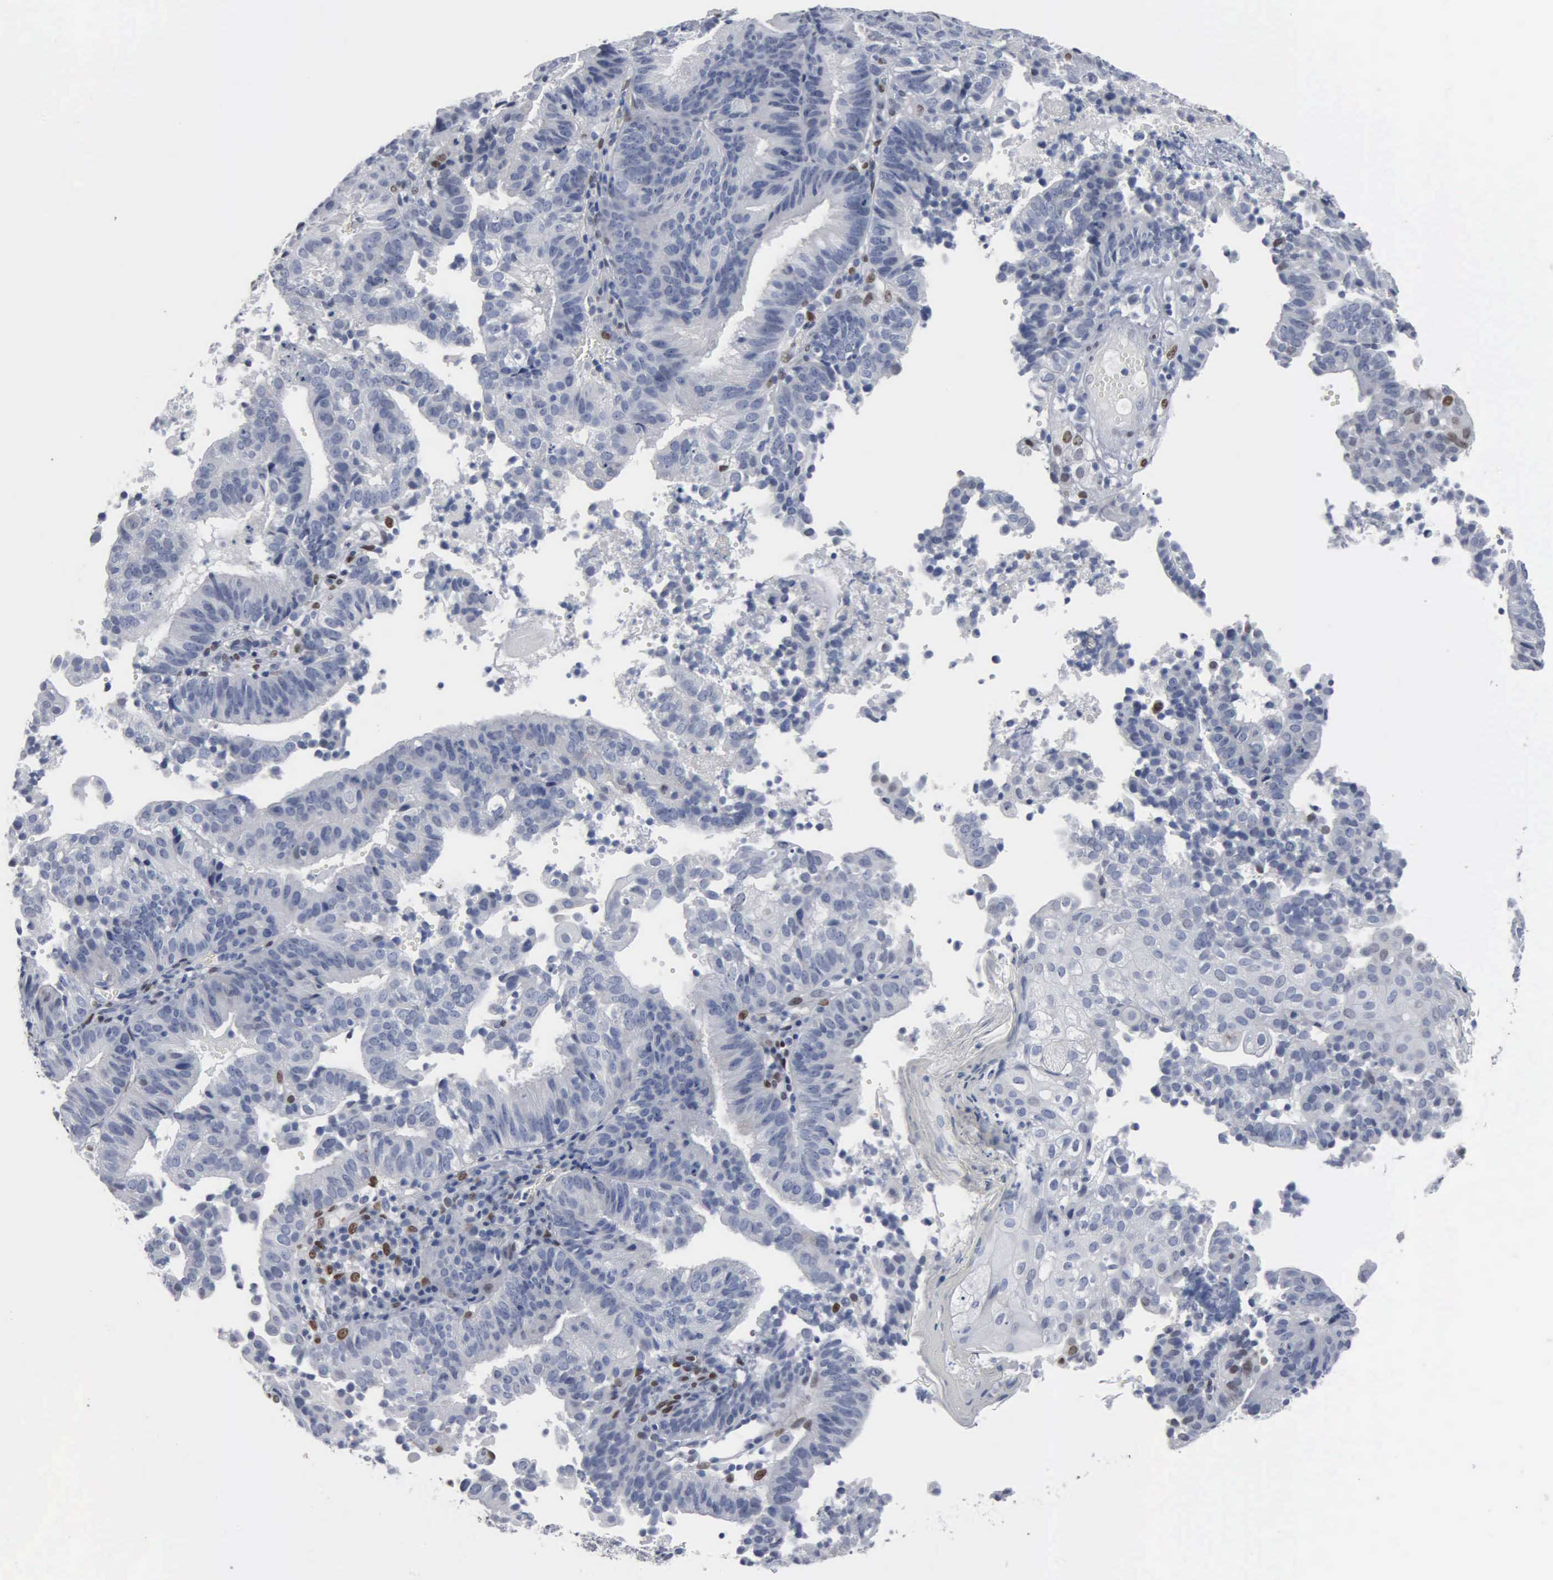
{"staining": {"intensity": "negative", "quantity": "none", "location": "none"}, "tissue": "cervical cancer", "cell_type": "Tumor cells", "image_type": "cancer", "snomed": [{"axis": "morphology", "description": "Adenocarcinoma, NOS"}, {"axis": "topography", "description": "Cervix"}], "caption": "The micrograph demonstrates no staining of tumor cells in cervical cancer.", "gene": "FGF2", "patient": {"sex": "female", "age": 60}}